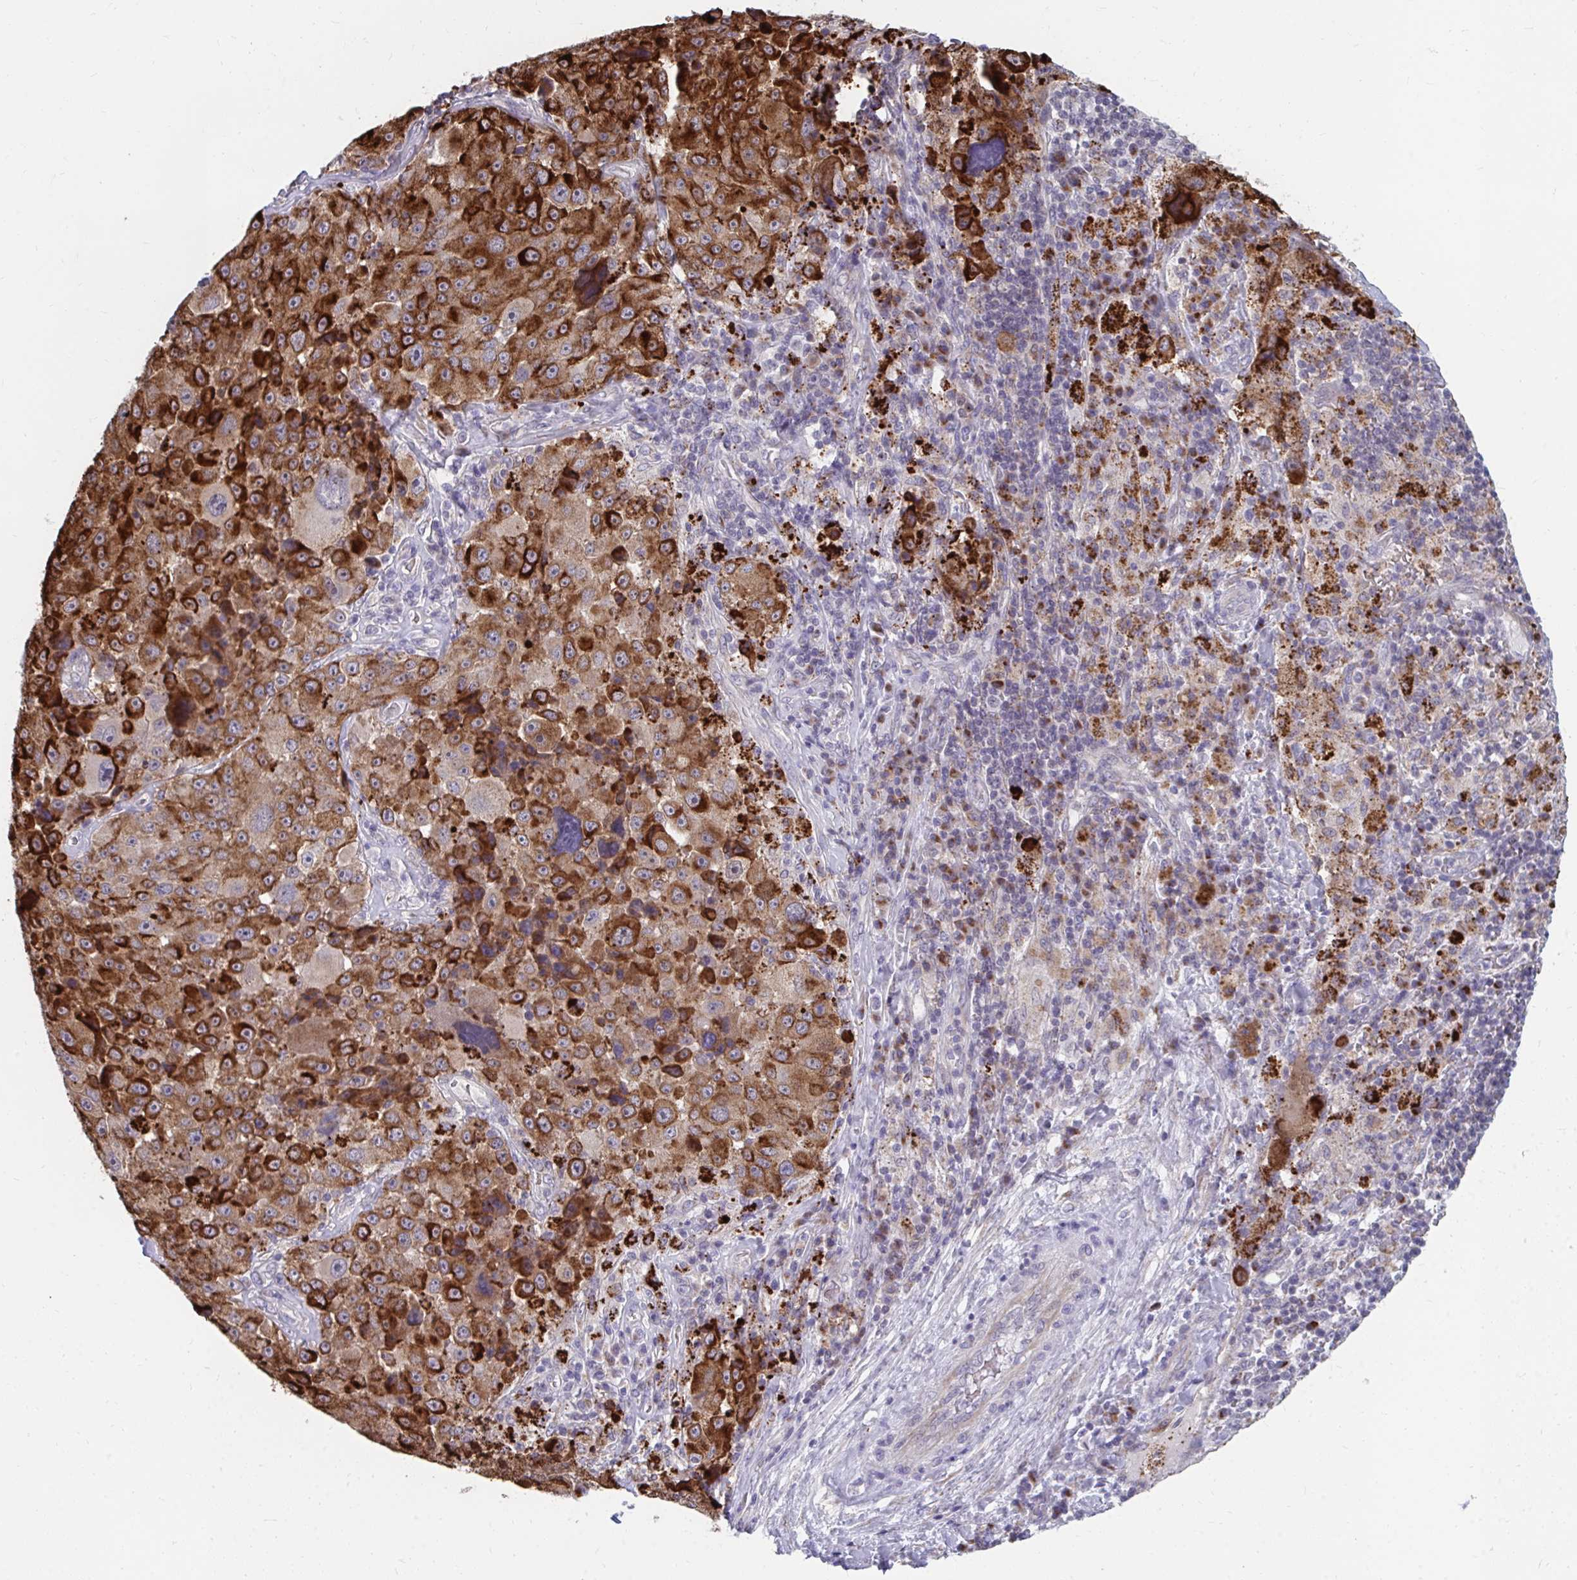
{"staining": {"intensity": "strong", "quantity": ">75%", "location": "cytoplasmic/membranous"}, "tissue": "melanoma", "cell_type": "Tumor cells", "image_type": "cancer", "snomed": [{"axis": "morphology", "description": "Malignant melanoma, Metastatic site"}, {"axis": "topography", "description": "Lymph node"}], "caption": "Immunohistochemical staining of malignant melanoma (metastatic site) demonstrates high levels of strong cytoplasmic/membranous expression in approximately >75% of tumor cells.", "gene": "PABIR3", "patient": {"sex": "male", "age": 62}}